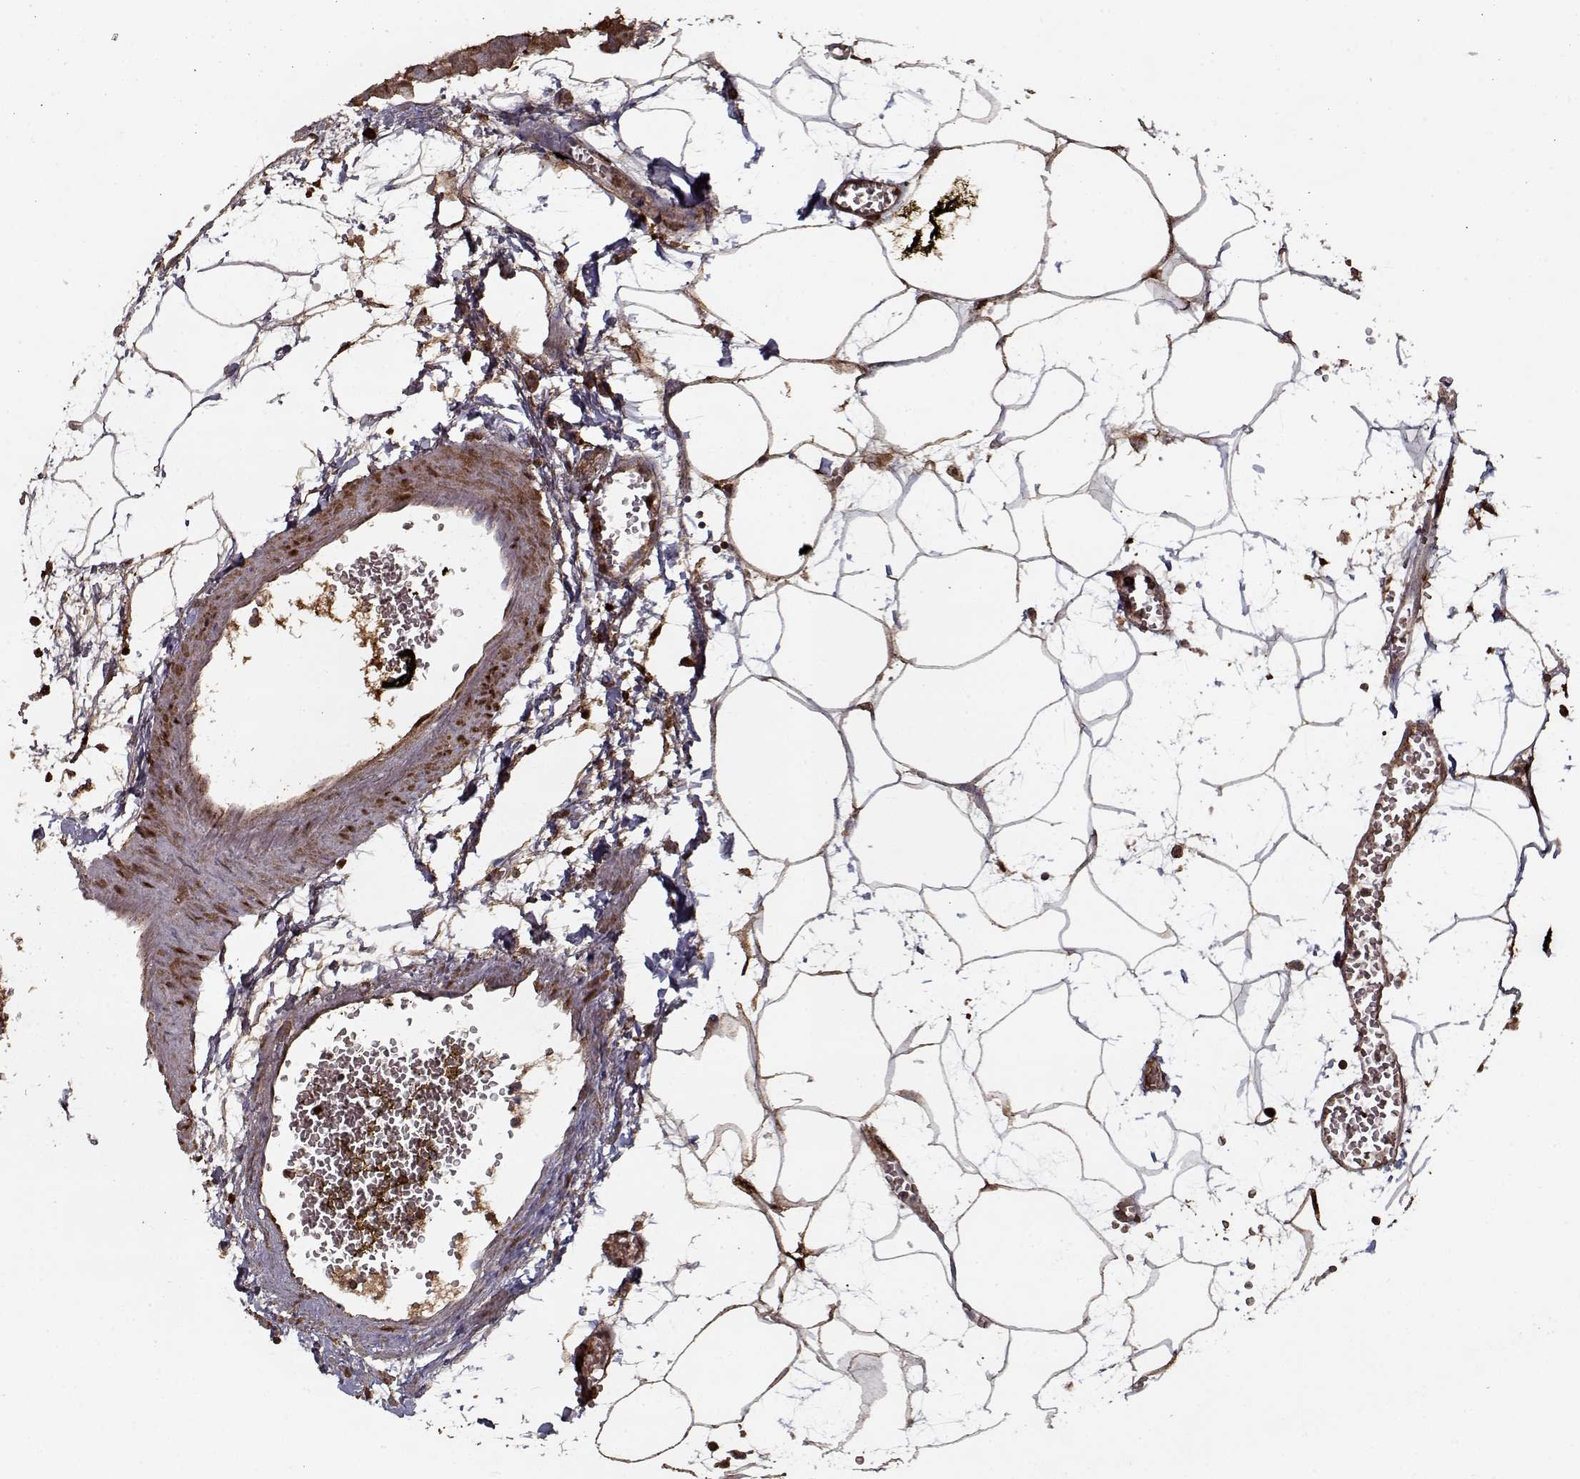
{"staining": {"intensity": "negative", "quantity": "none", "location": "none"}, "tissue": "pancreas", "cell_type": "Exocrine glandular cells", "image_type": "normal", "snomed": [{"axis": "morphology", "description": "Normal tissue, NOS"}, {"axis": "topography", "description": "Adipose tissue"}, {"axis": "topography", "description": "Pancreas"}, {"axis": "topography", "description": "Peripheral nerve tissue"}], "caption": "This histopathology image is of normal pancreas stained with immunohistochemistry (IHC) to label a protein in brown with the nuclei are counter-stained blue. There is no staining in exocrine glandular cells.", "gene": "LAMA2", "patient": {"sex": "female", "age": 58}}